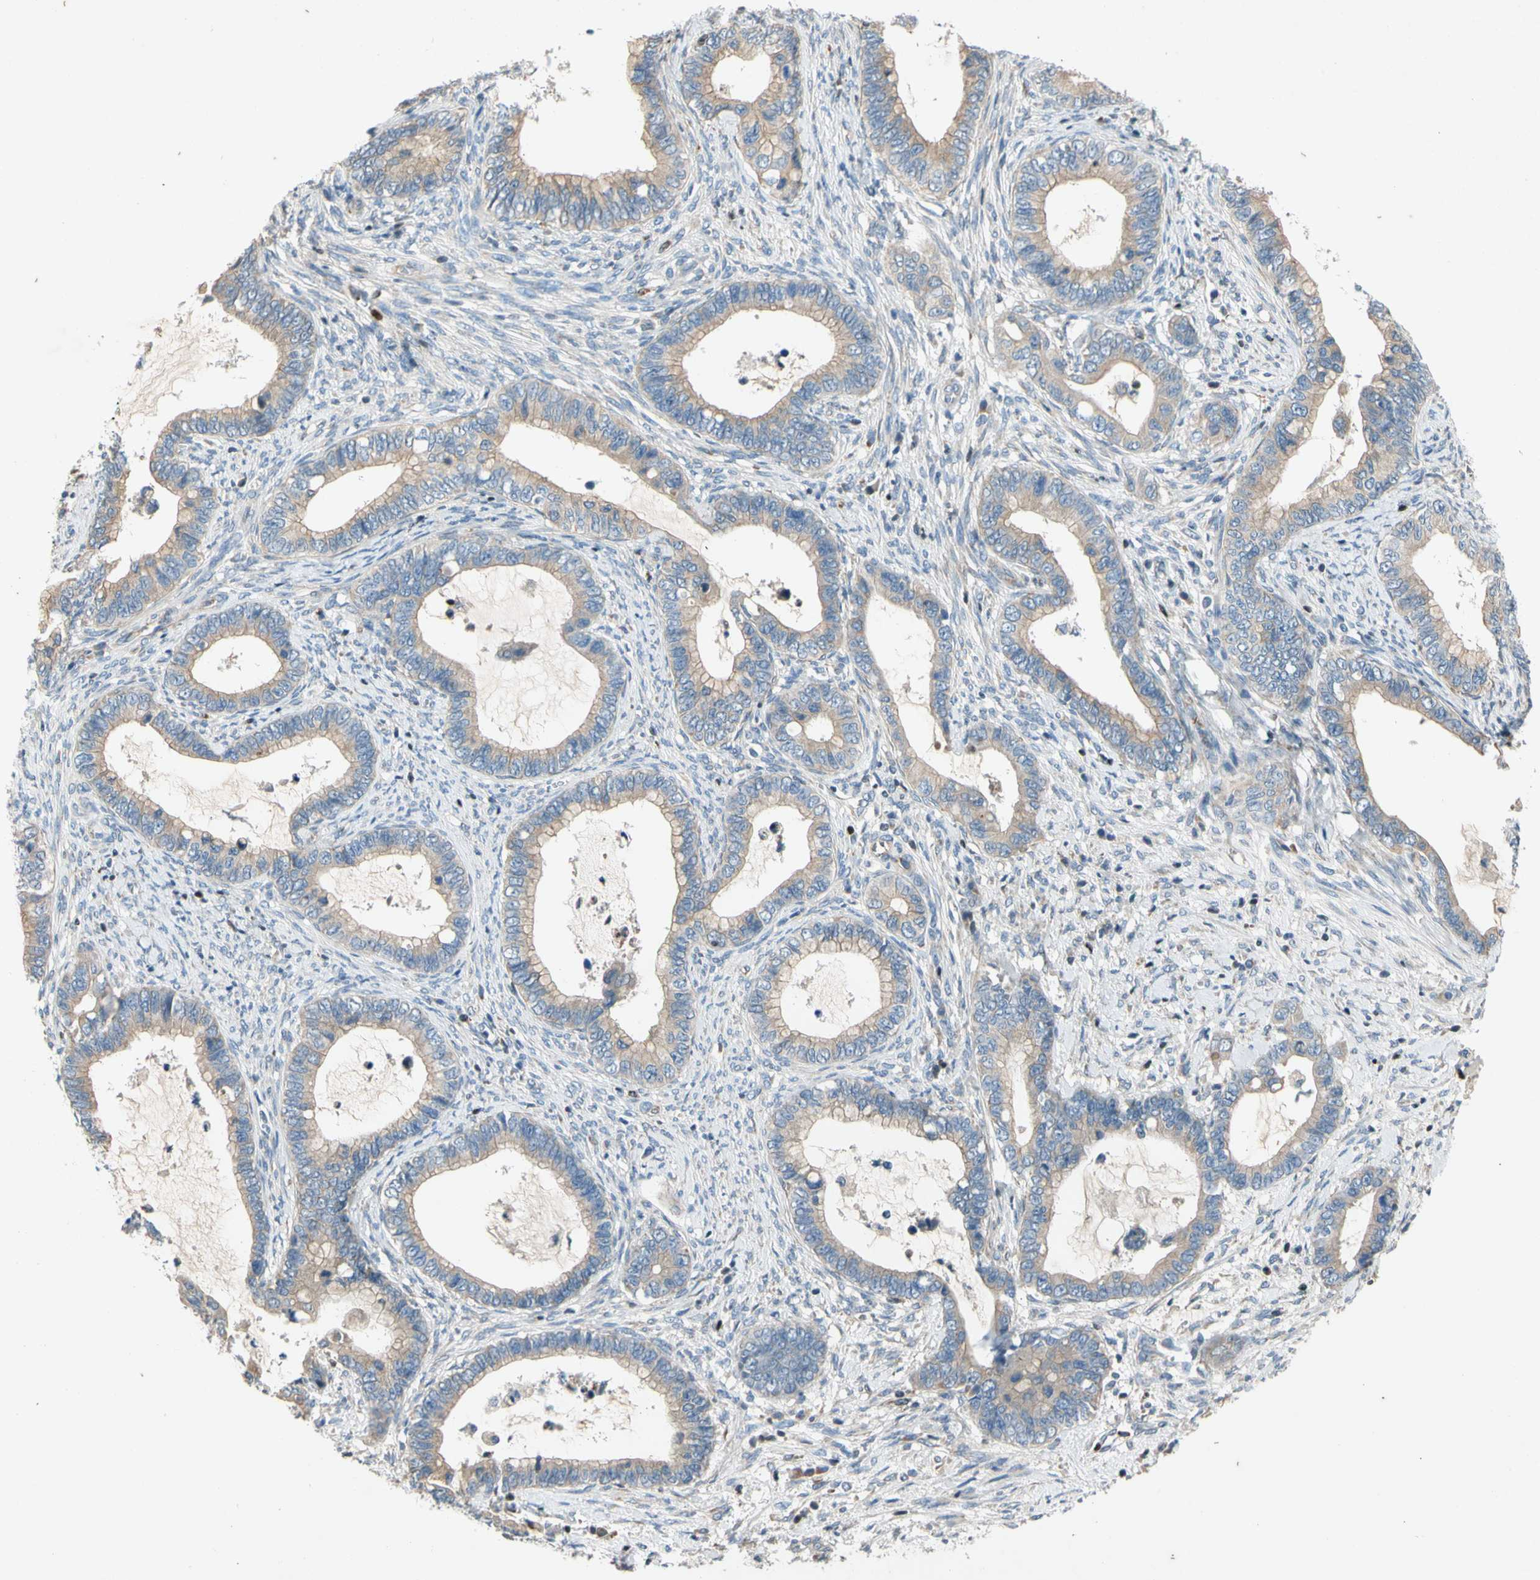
{"staining": {"intensity": "weak", "quantity": ">75%", "location": "cytoplasmic/membranous"}, "tissue": "cervical cancer", "cell_type": "Tumor cells", "image_type": "cancer", "snomed": [{"axis": "morphology", "description": "Adenocarcinoma, NOS"}, {"axis": "topography", "description": "Cervix"}], "caption": "Weak cytoplasmic/membranous protein staining is present in about >75% of tumor cells in adenocarcinoma (cervical).", "gene": "TBX21", "patient": {"sex": "female", "age": 44}}